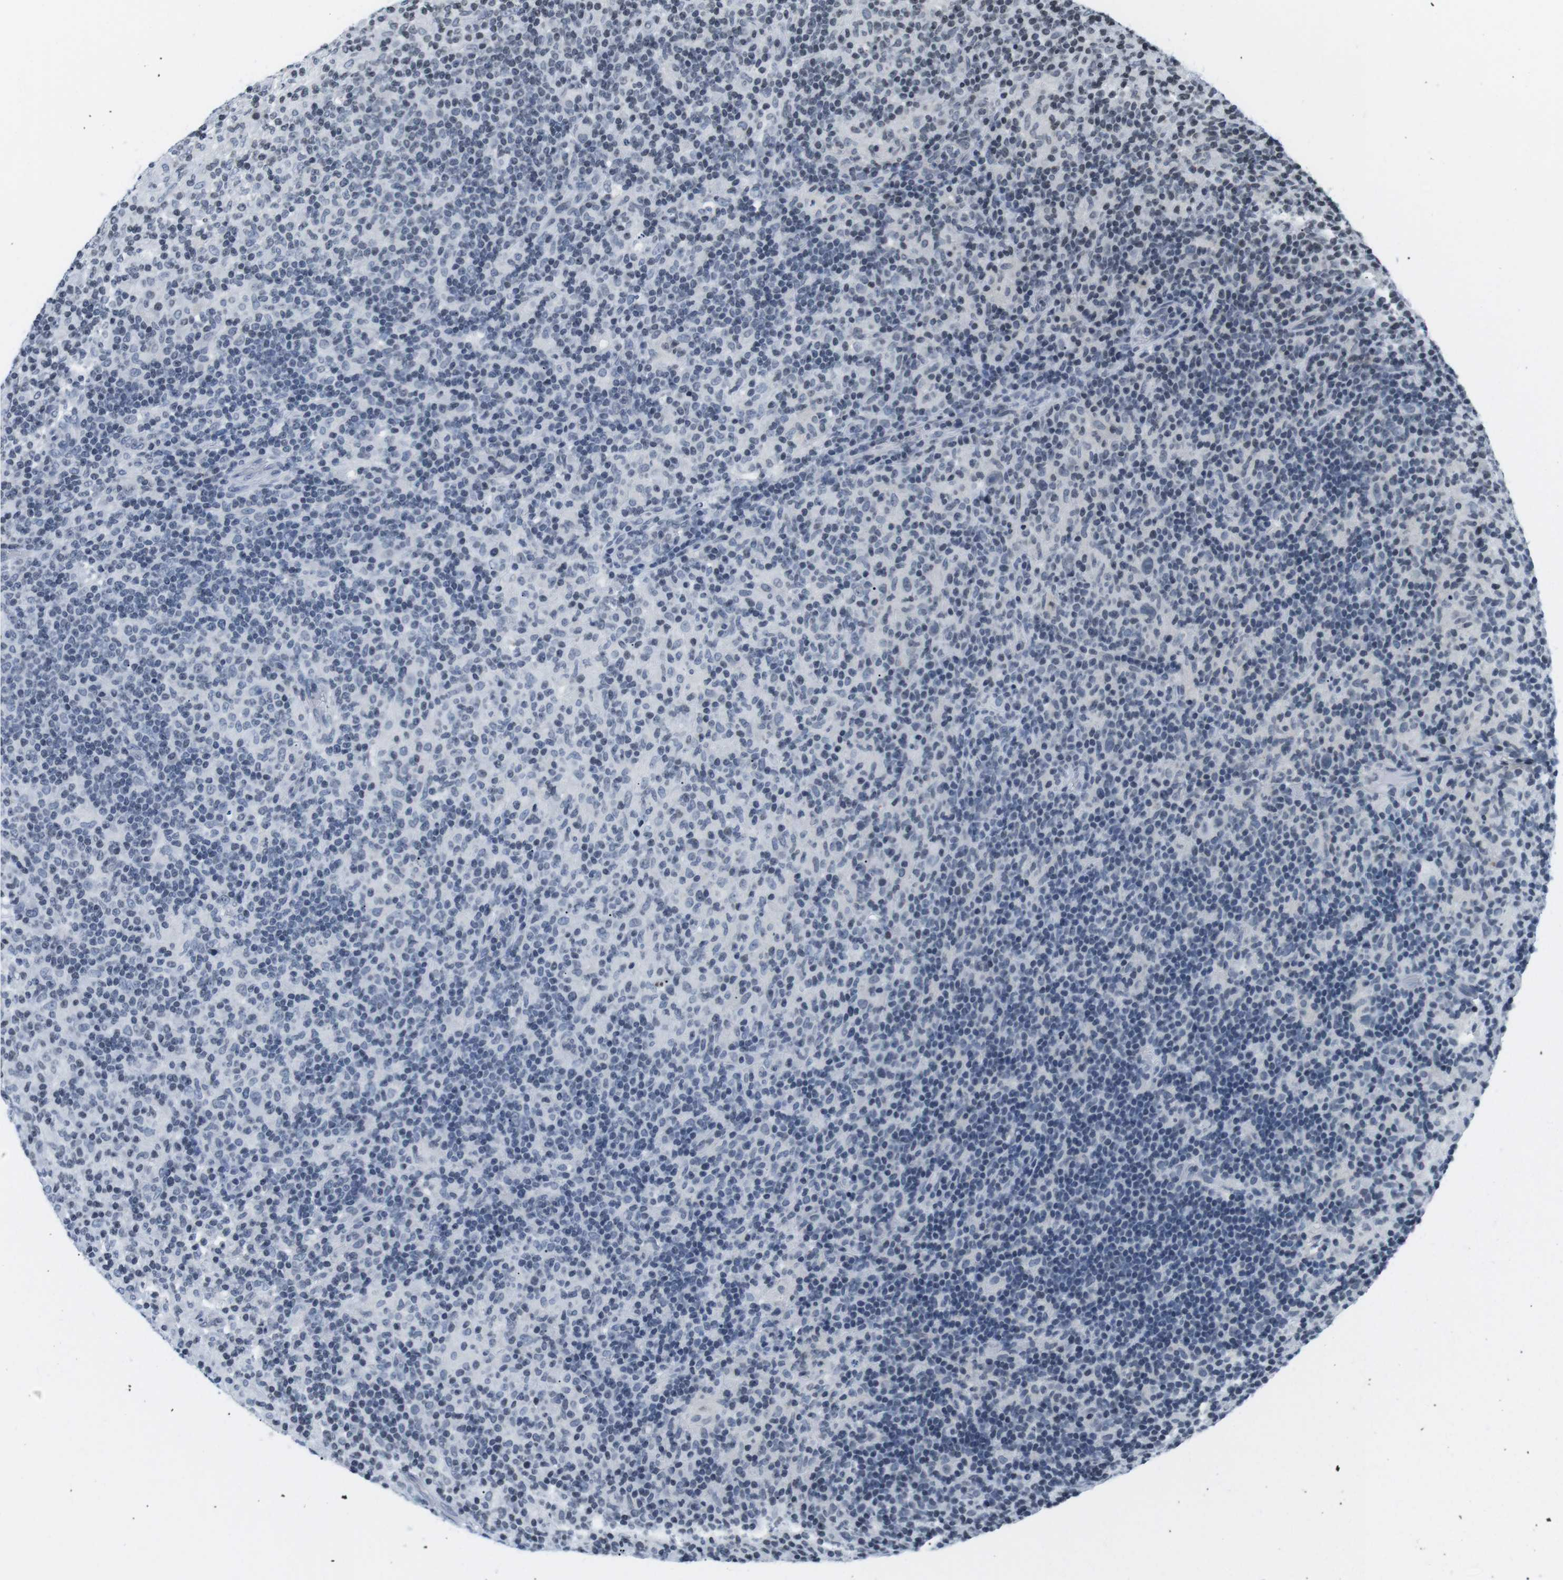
{"staining": {"intensity": "negative", "quantity": "none", "location": "none"}, "tissue": "lymphoma", "cell_type": "Tumor cells", "image_type": "cancer", "snomed": [{"axis": "morphology", "description": "Hodgkin's disease, NOS"}, {"axis": "topography", "description": "Lymph node"}], "caption": "IHC of human Hodgkin's disease reveals no expression in tumor cells.", "gene": "E2F2", "patient": {"sex": "male", "age": 70}}